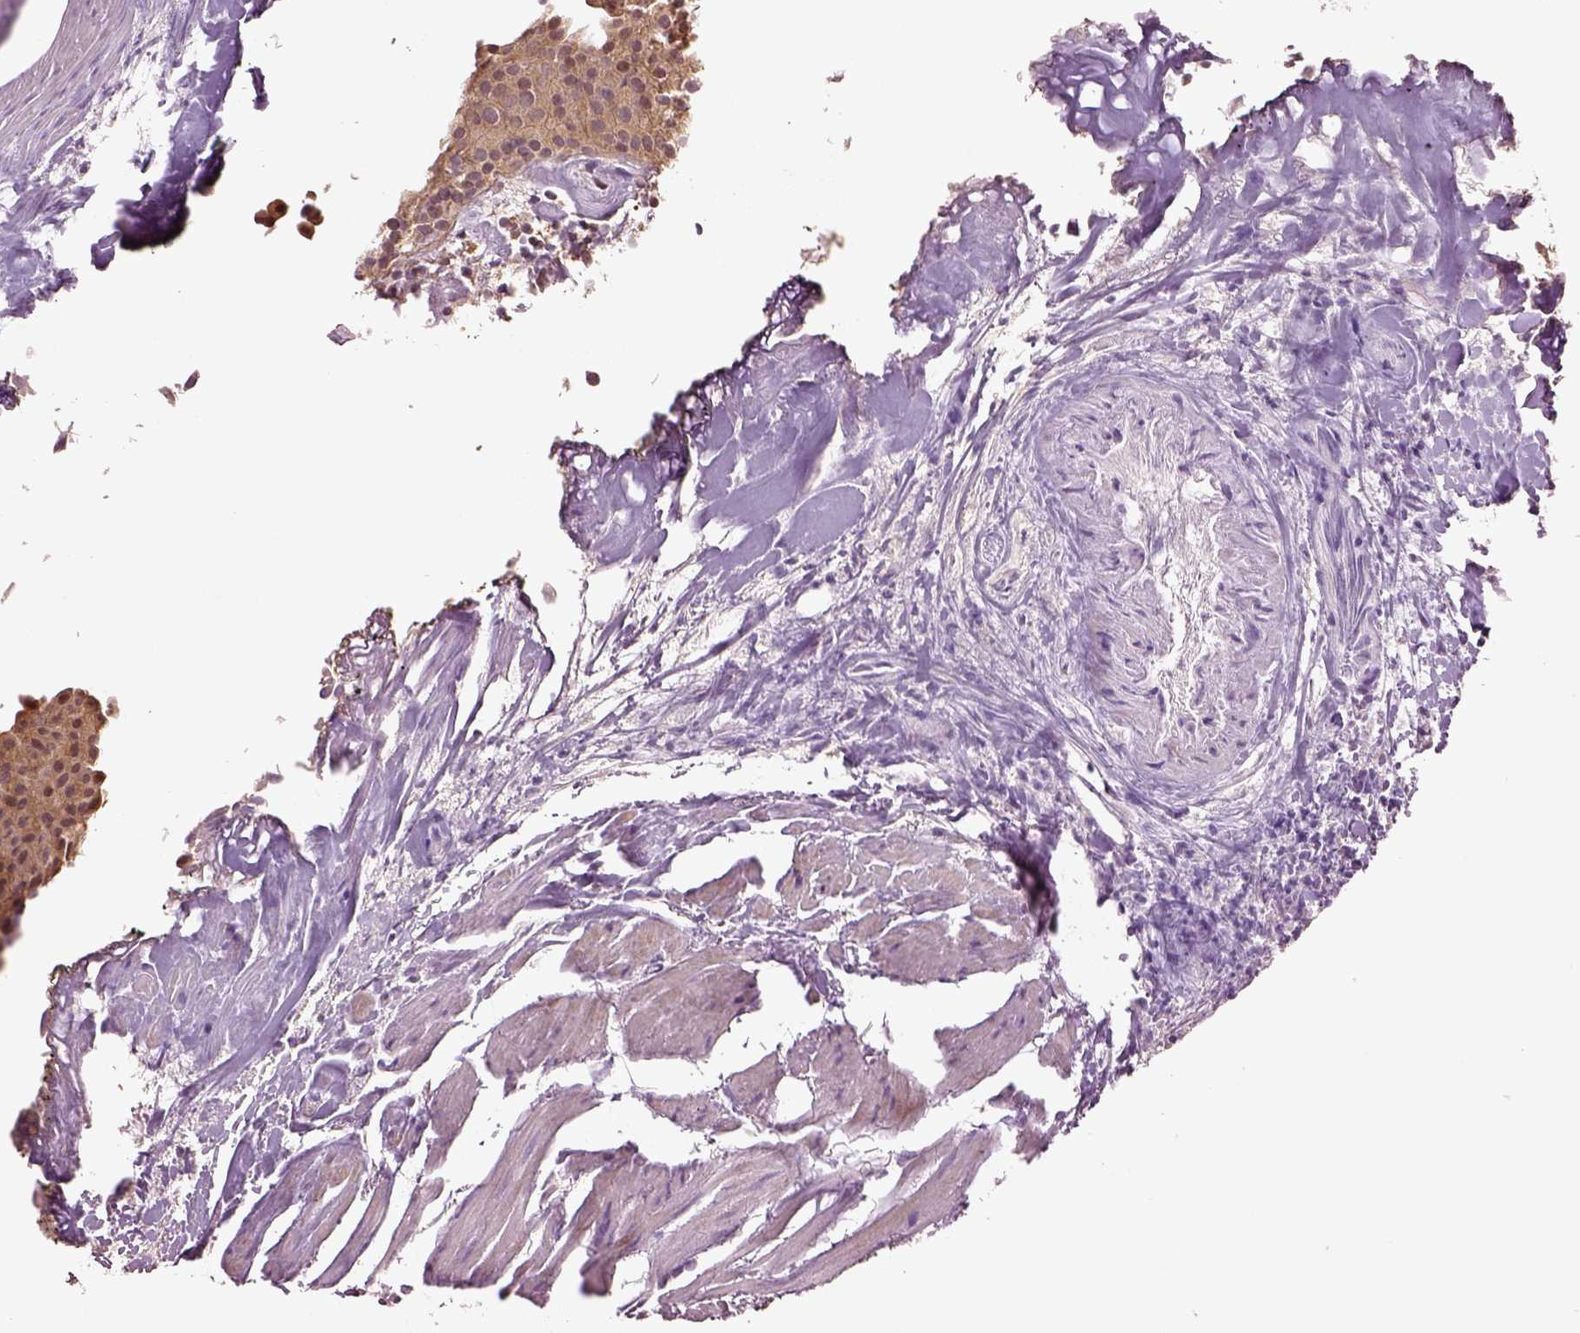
{"staining": {"intensity": "moderate", "quantity": ">75%", "location": "cytoplasmic/membranous"}, "tissue": "urothelial cancer", "cell_type": "Tumor cells", "image_type": "cancer", "snomed": [{"axis": "morphology", "description": "Urothelial carcinoma, Low grade"}, {"axis": "topography", "description": "Urinary bladder"}], "caption": "Protein positivity by immunohistochemistry (IHC) exhibits moderate cytoplasmic/membranous staining in approximately >75% of tumor cells in low-grade urothelial carcinoma.", "gene": "MTHFS", "patient": {"sex": "female", "age": 87}}